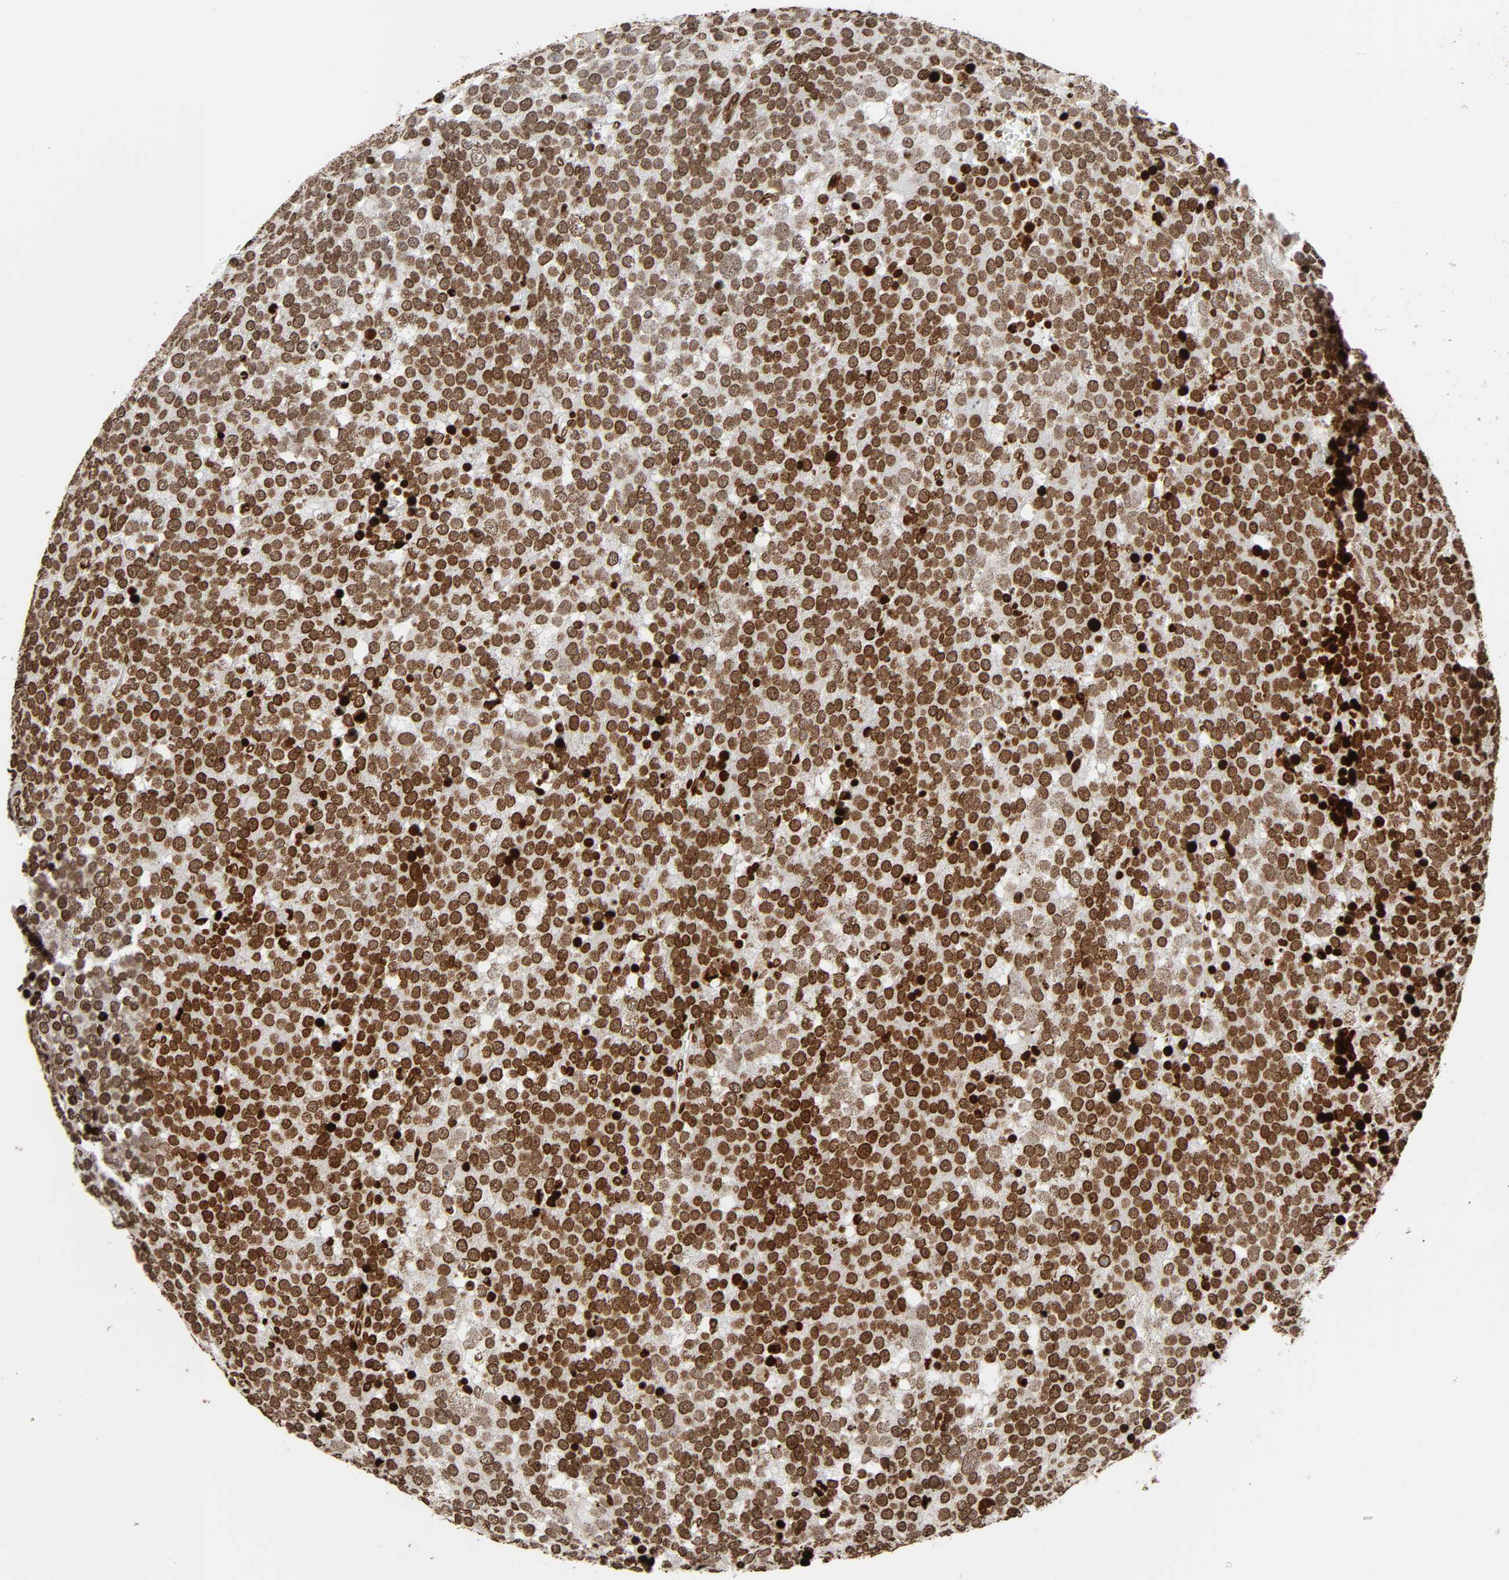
{"staining": {"intensity": "strong", "quantity": ">75%", "location": "nuclear"}, "tissue": "testis cancer", "cell_type": "Tumor cells", "image_type": "cancer", "snomed": [{"axis": "morphology", "description": "Seminoma, NOS"}, {"axis": "topography", "description": "Testis"}], "caption": "Testis seminoma stained for a protein (brown) reveals strong nuclear positive expression in approximately >75% of tumor cells.", "gene": "RXRA", "patient": {"sex": "male", "age": 71}}